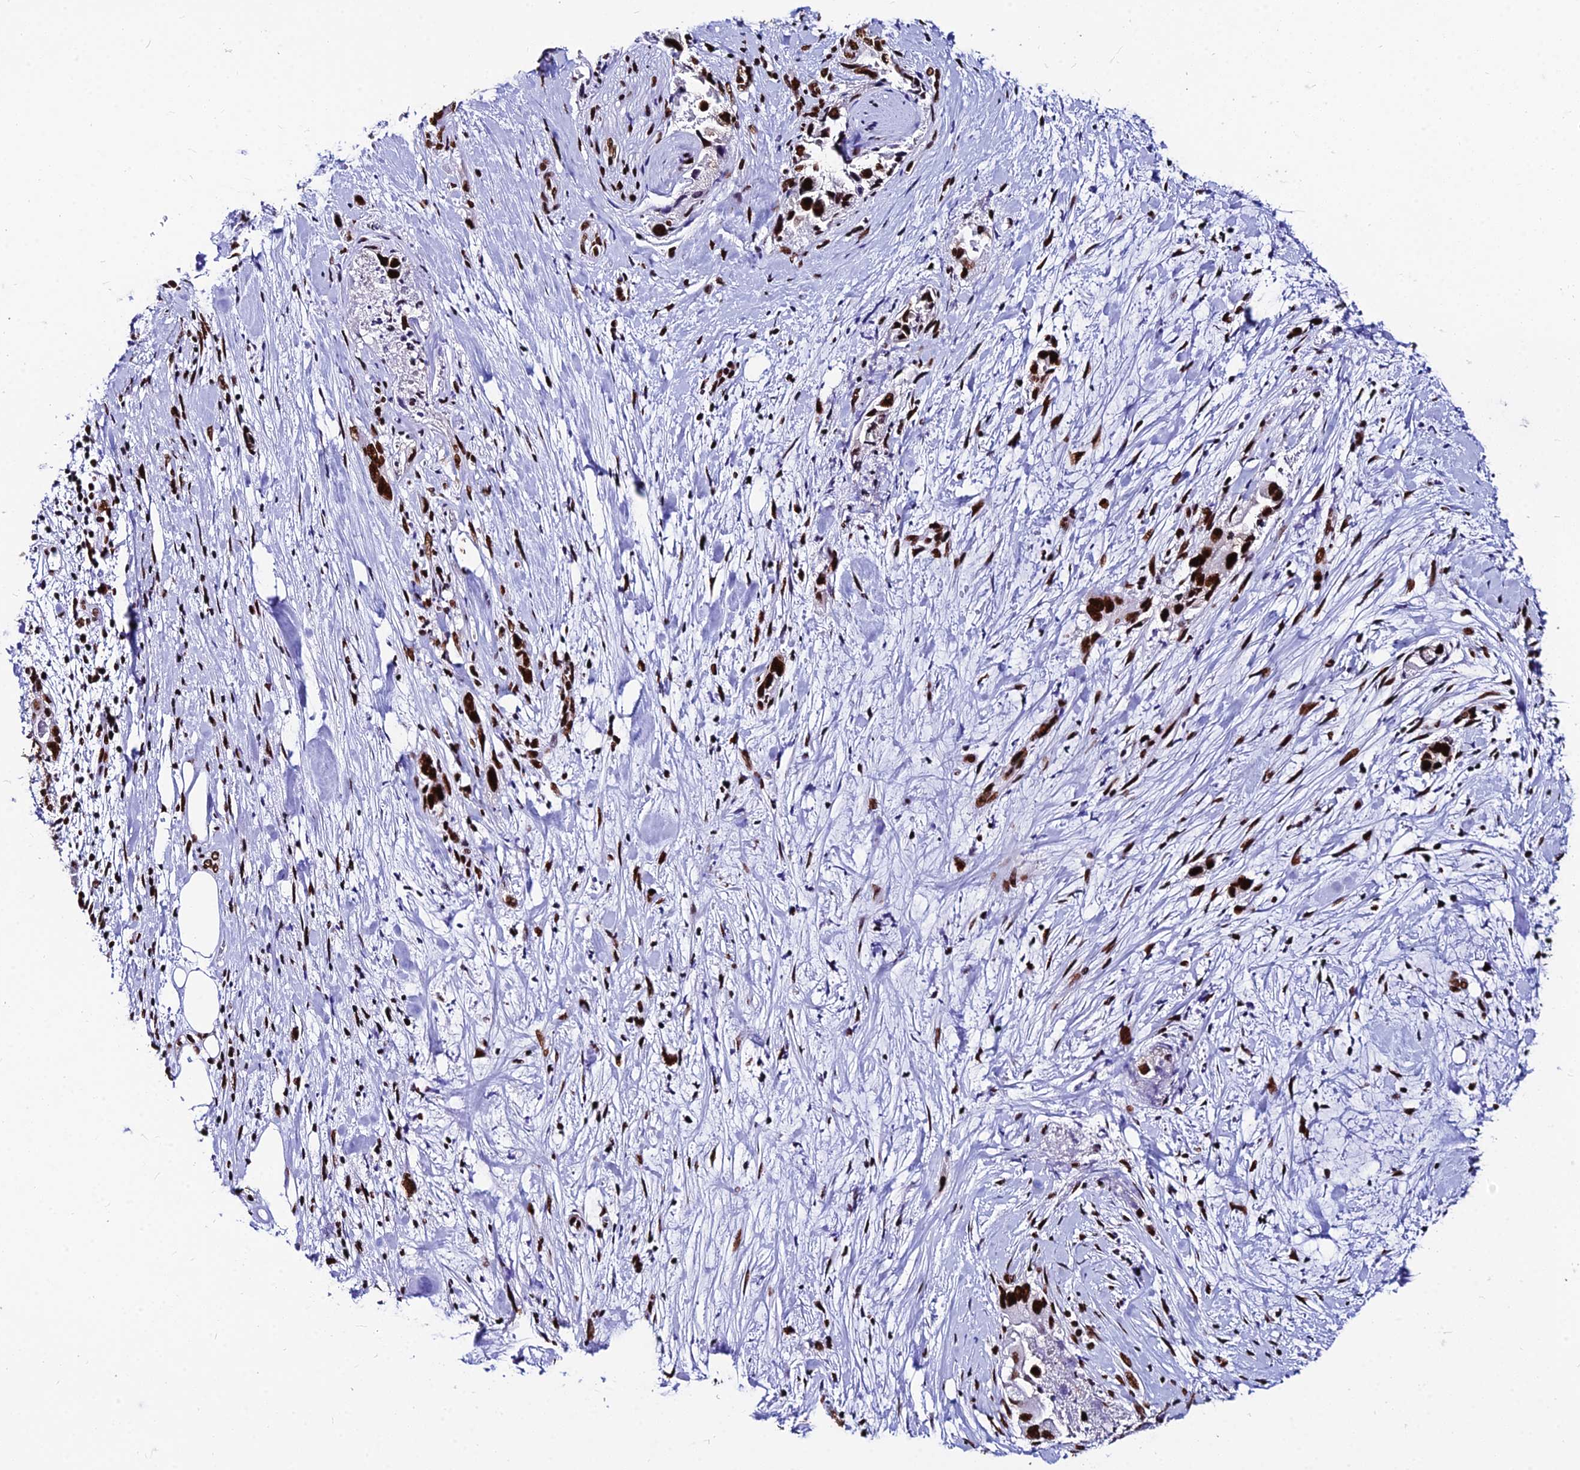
{"staining": {"intensity": "strong", "quantity": ">75%", "location": "nuclear"}, "tissue": "pancreatic cancer", "cell_type": "Tumor cells", "image_type": "cancer", "snomed": [{"axis": "morphology", "description": "Adenocarcinoma, NOS"}, {"axis": "topography", "description": "Pancreas"}], "caption": "The histopathology image shows a brown stain indicating the presence of a protein in the nuclear of tumor cells in pancreatic cancer.", "gene": "HNRNPH1", "patient": {"sex": "female", "age": 78}}